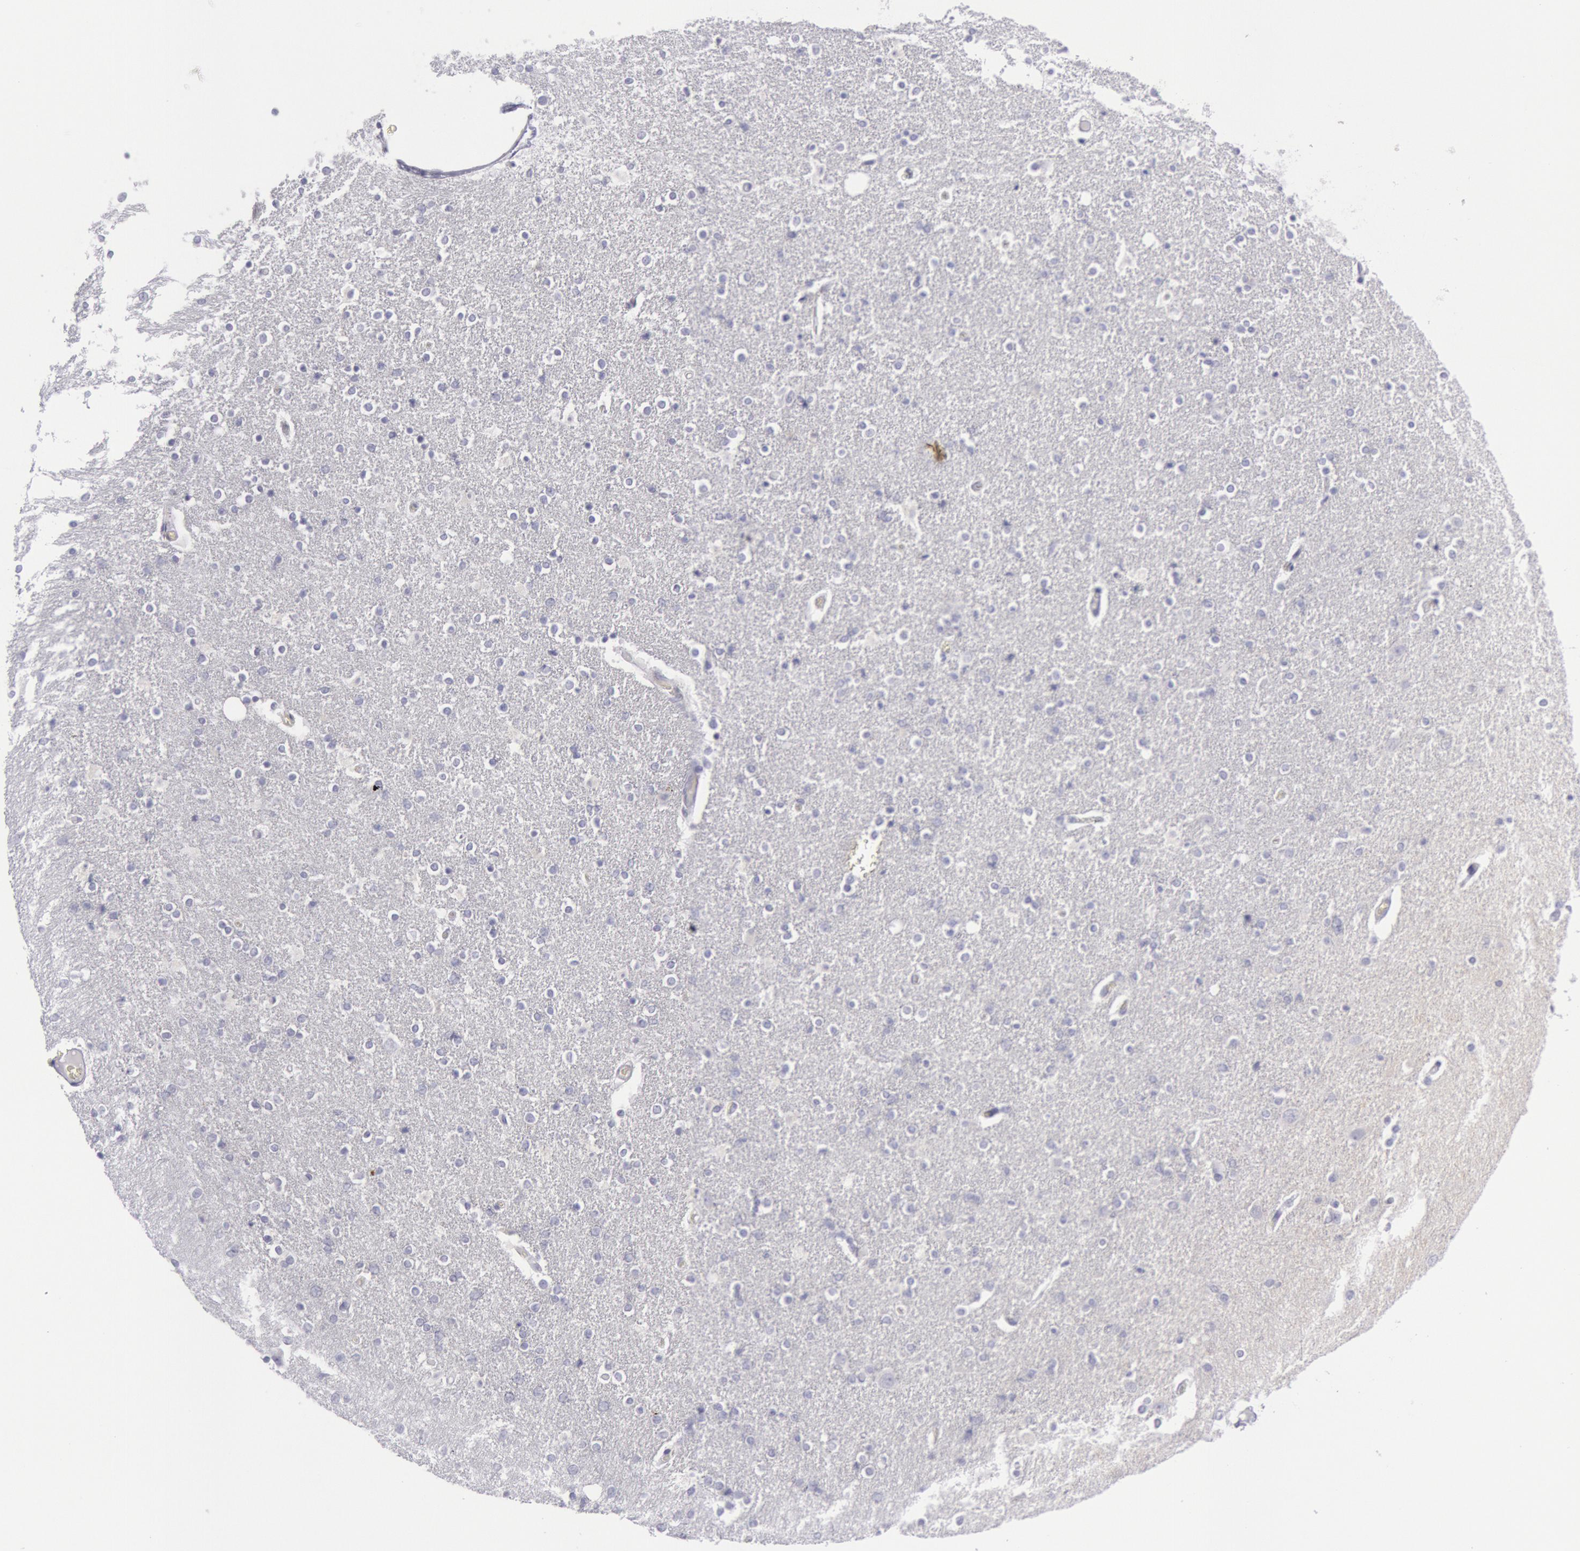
{"staining": {"intensity": "negative", "quantity": "none", "location": "none"}, "tissue": "caudate", "cell_type": "Glial cells", "image_type": "normal", "snomed": [{"axis": "morphology", "description": "Normal tissue, NOS"}, {"axis": "topography", "description": "Lateral ventricle wall"}], "caption": "IHC micrograph of unremarkable caudate stained for a protein (brown), which reveals no positivity in glial cells. (Brightfield microscopy of DAB (3,3'-diaminobenzidine) immunohistochemistry at high magnification).", "gene": "CDH13", "patient": {"sex": "female", "age": 54}}